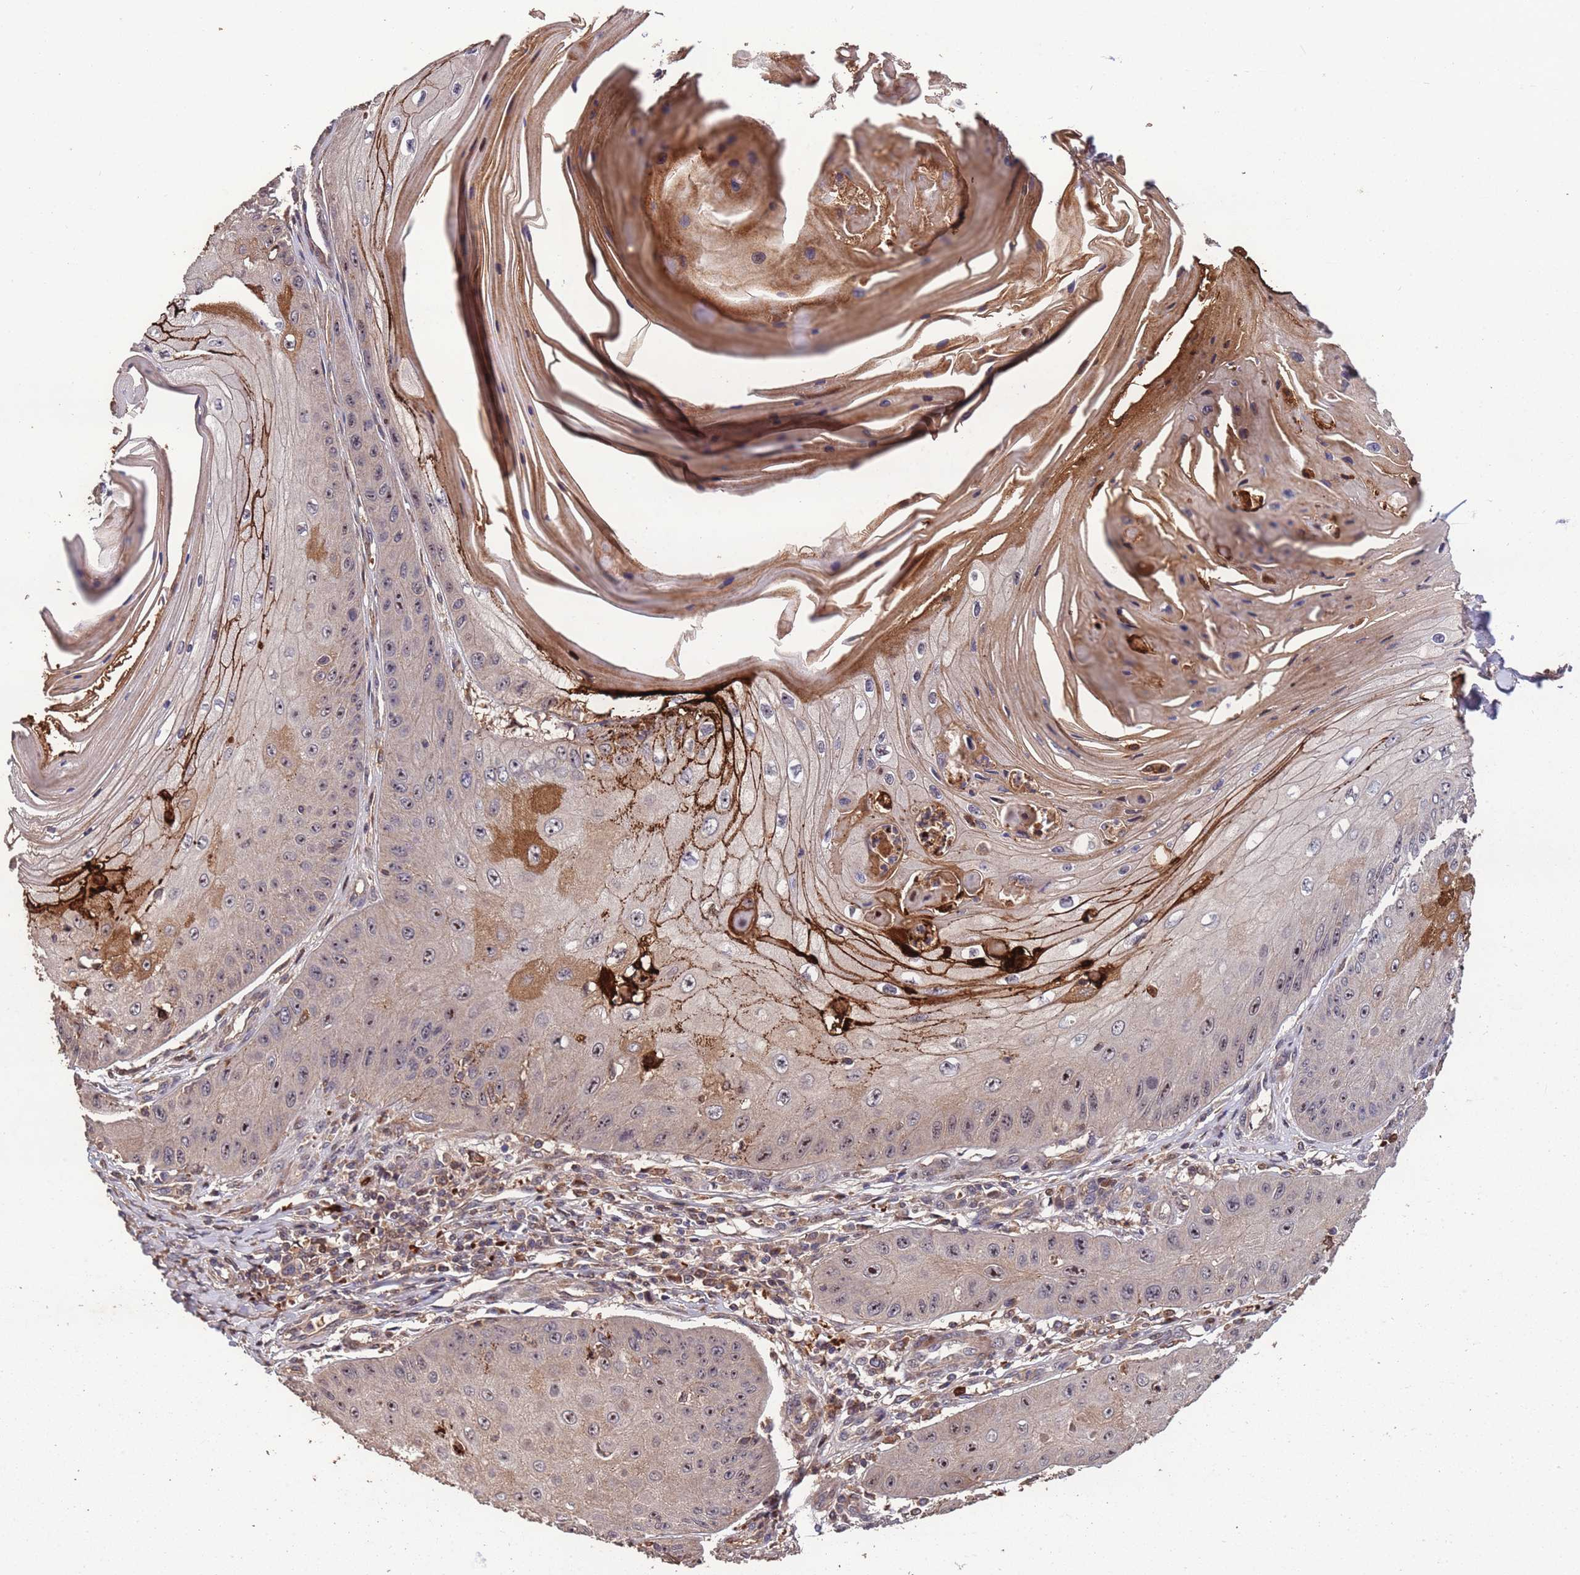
{"staining": {"intensity": "moderate", "quantity": "<25%", "location": "cytoplasmic/membranous,nuclear"}, "tissue": "skin cancer", "cell_type": "Tumor cells", "image_type": "cancer", "snomed": [{"axis": "morphology", "description": "Squamous cell carcinoma, NOS"}, {"axis": "topography", "description": "Skin"}], "caption": "A brown stain shows moderate cytoplasmic/membranous and nuclear expression of a protein in skin squamous cell carcinoma tumor cells. Nuclei are stained in blue.", "gene": "CCDC184", "patient": {"sex": "male", "age": 70}}